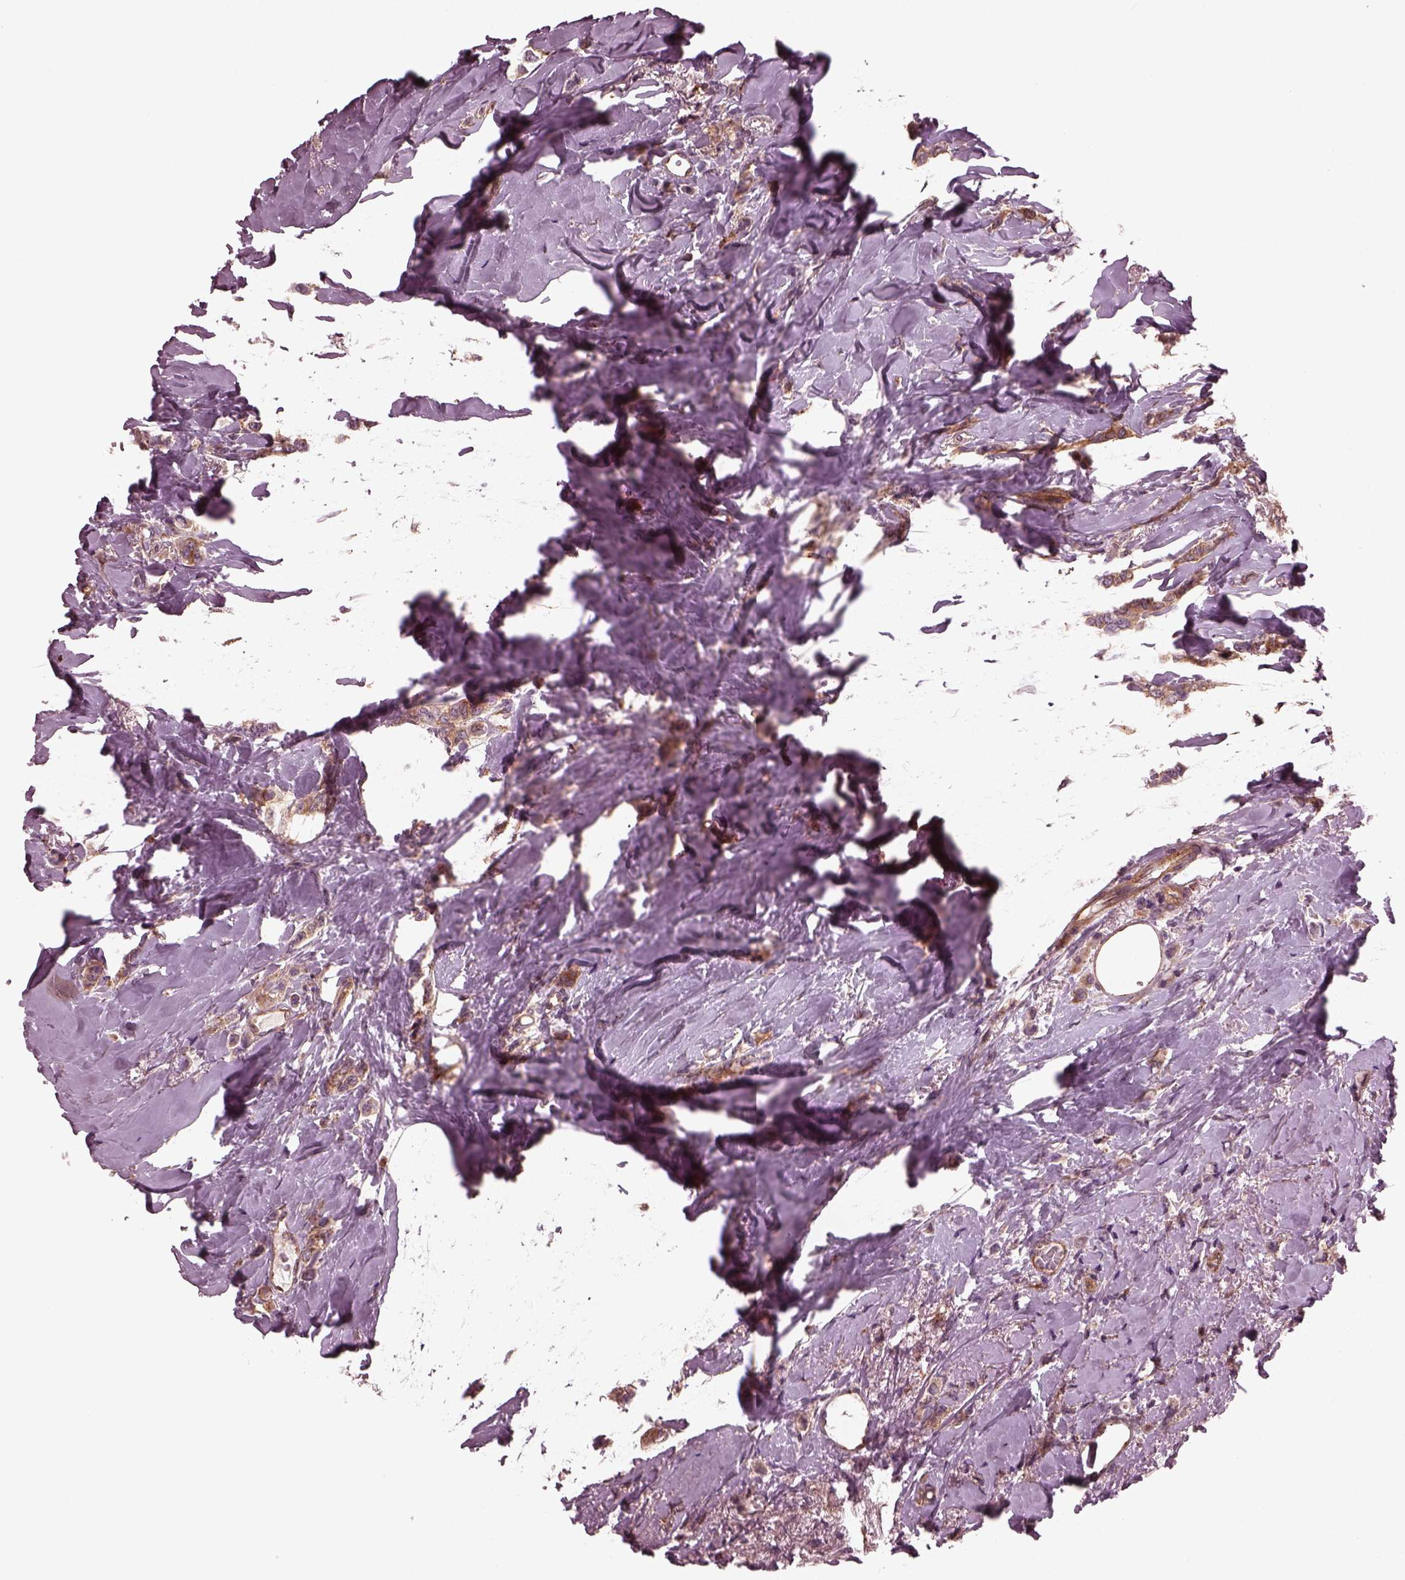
{"staining": {"intensity": "moderate", "quantity": ">75%", "location": "cytoplasmic/membranous"}, "tissue": "breast cancer", "cell_type": "Tumor cells", "image_type": "cancer", "snomed": [{"axis": "morphology", "description": "Lobular carcinoma"}, {"axis": "topography", "description": "Breast"}], "caption": "Immunohistochemical staining of human breast cancer demonstrates moderate cytoplasmic/membranous protein positivity in approximately >75% of tumor cells. The staining is performed using DAB brown chromogen to label protein expression. The nuclei are counter-stained blue using hematoxylin.", "gene": "TUBG1", "patient": {"sex": "female", "age": 66}}